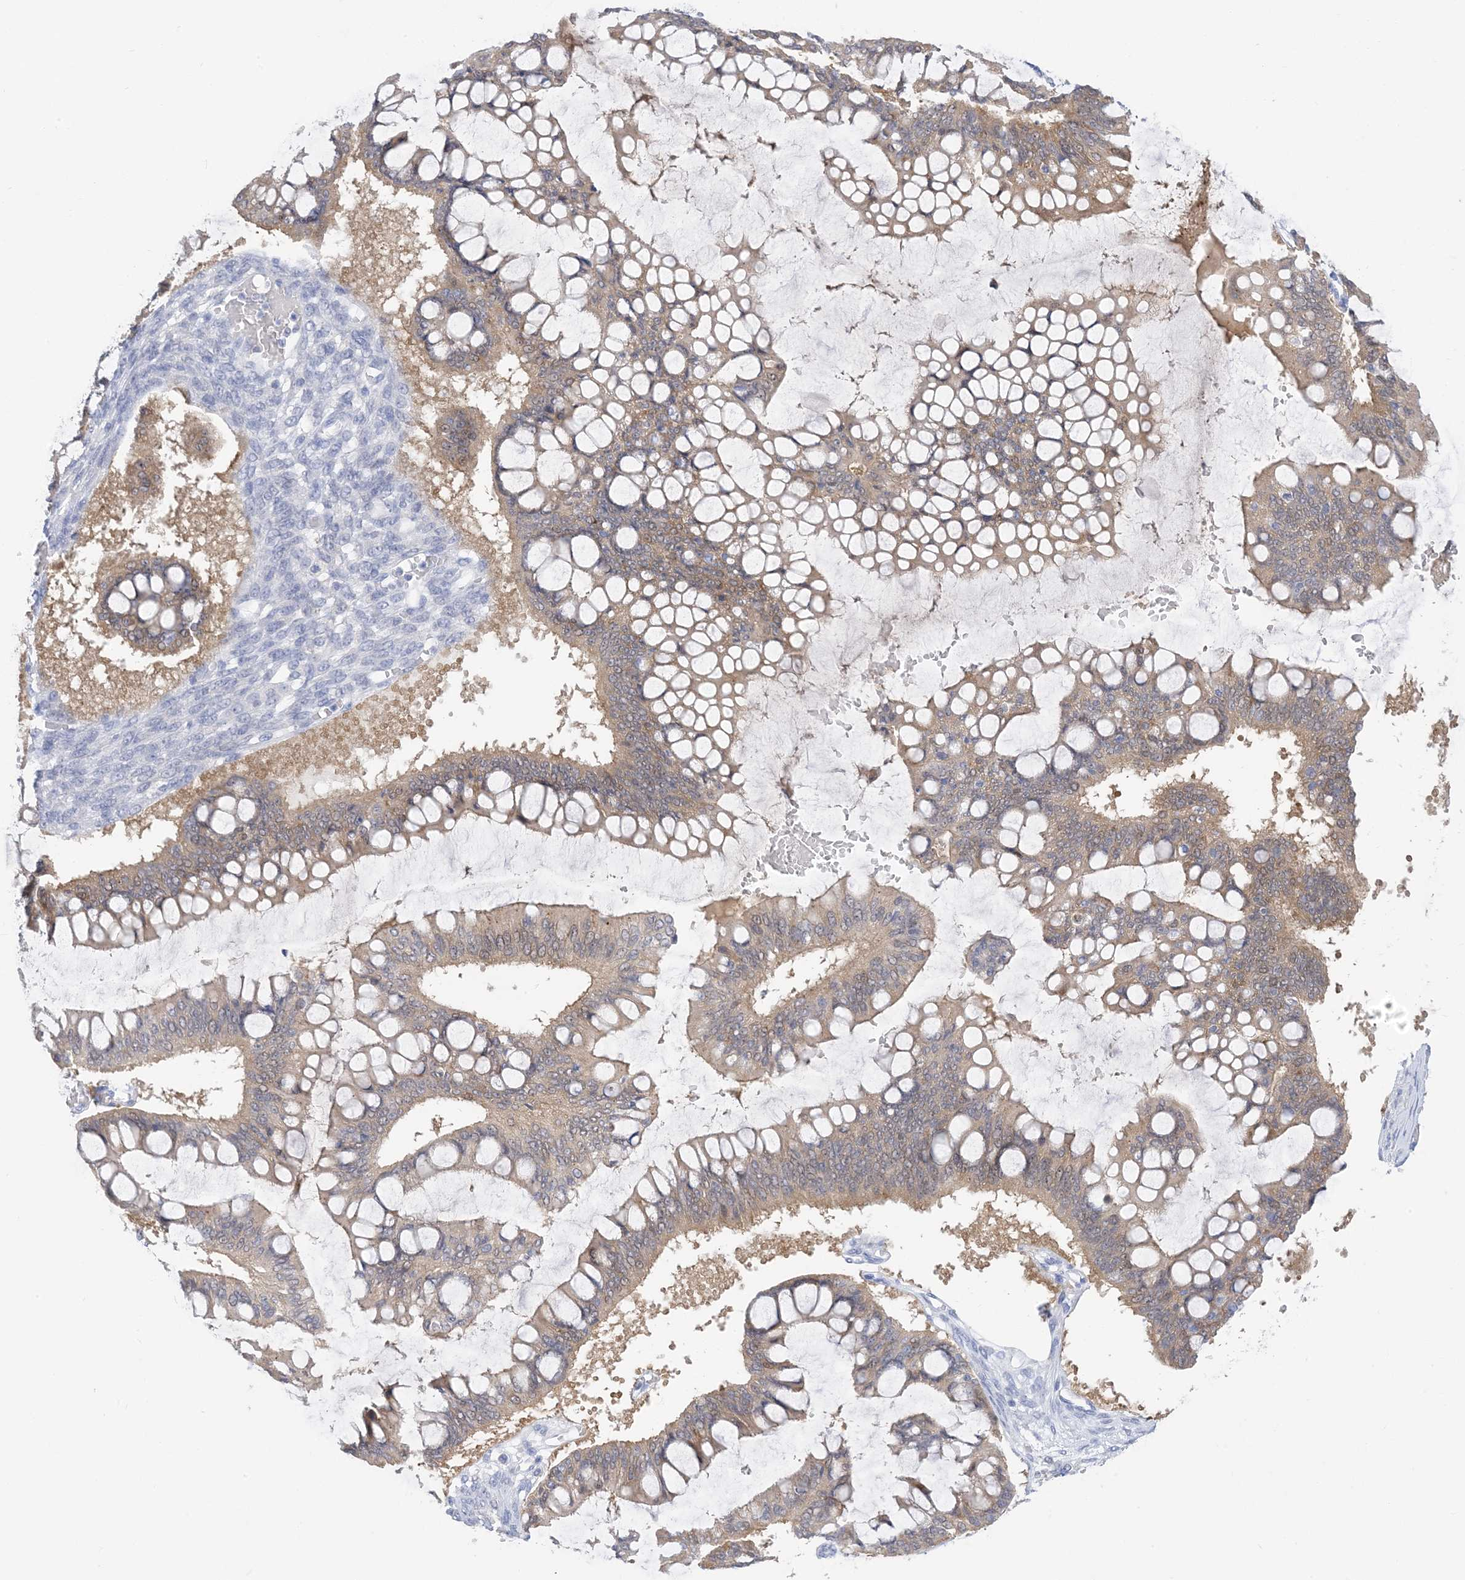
{"staining": {"intensity": "weak", "quantity": ">75%", "location": "cytoplasmic/membranous"}, "tissue": "ovarian cancer", "cell_type": "Tumor cells", "image_type": "cancer", "snomed": [{"axis": "morphology", "description": "Cystadenocarcinoma, mucinous, NOS"}, {"axis": "topography", "description": "Ovary"}], "caption": "This image reveals immunohistochemistry (IHC) staining of human ovarian mucinous cystadenocarcinoma, with low weak cytoplasmic/membranous positivity in approximately >75% of tumor cells.", "gene": "SH3YL1", "patient": {"sex": "female", "age": 73}}